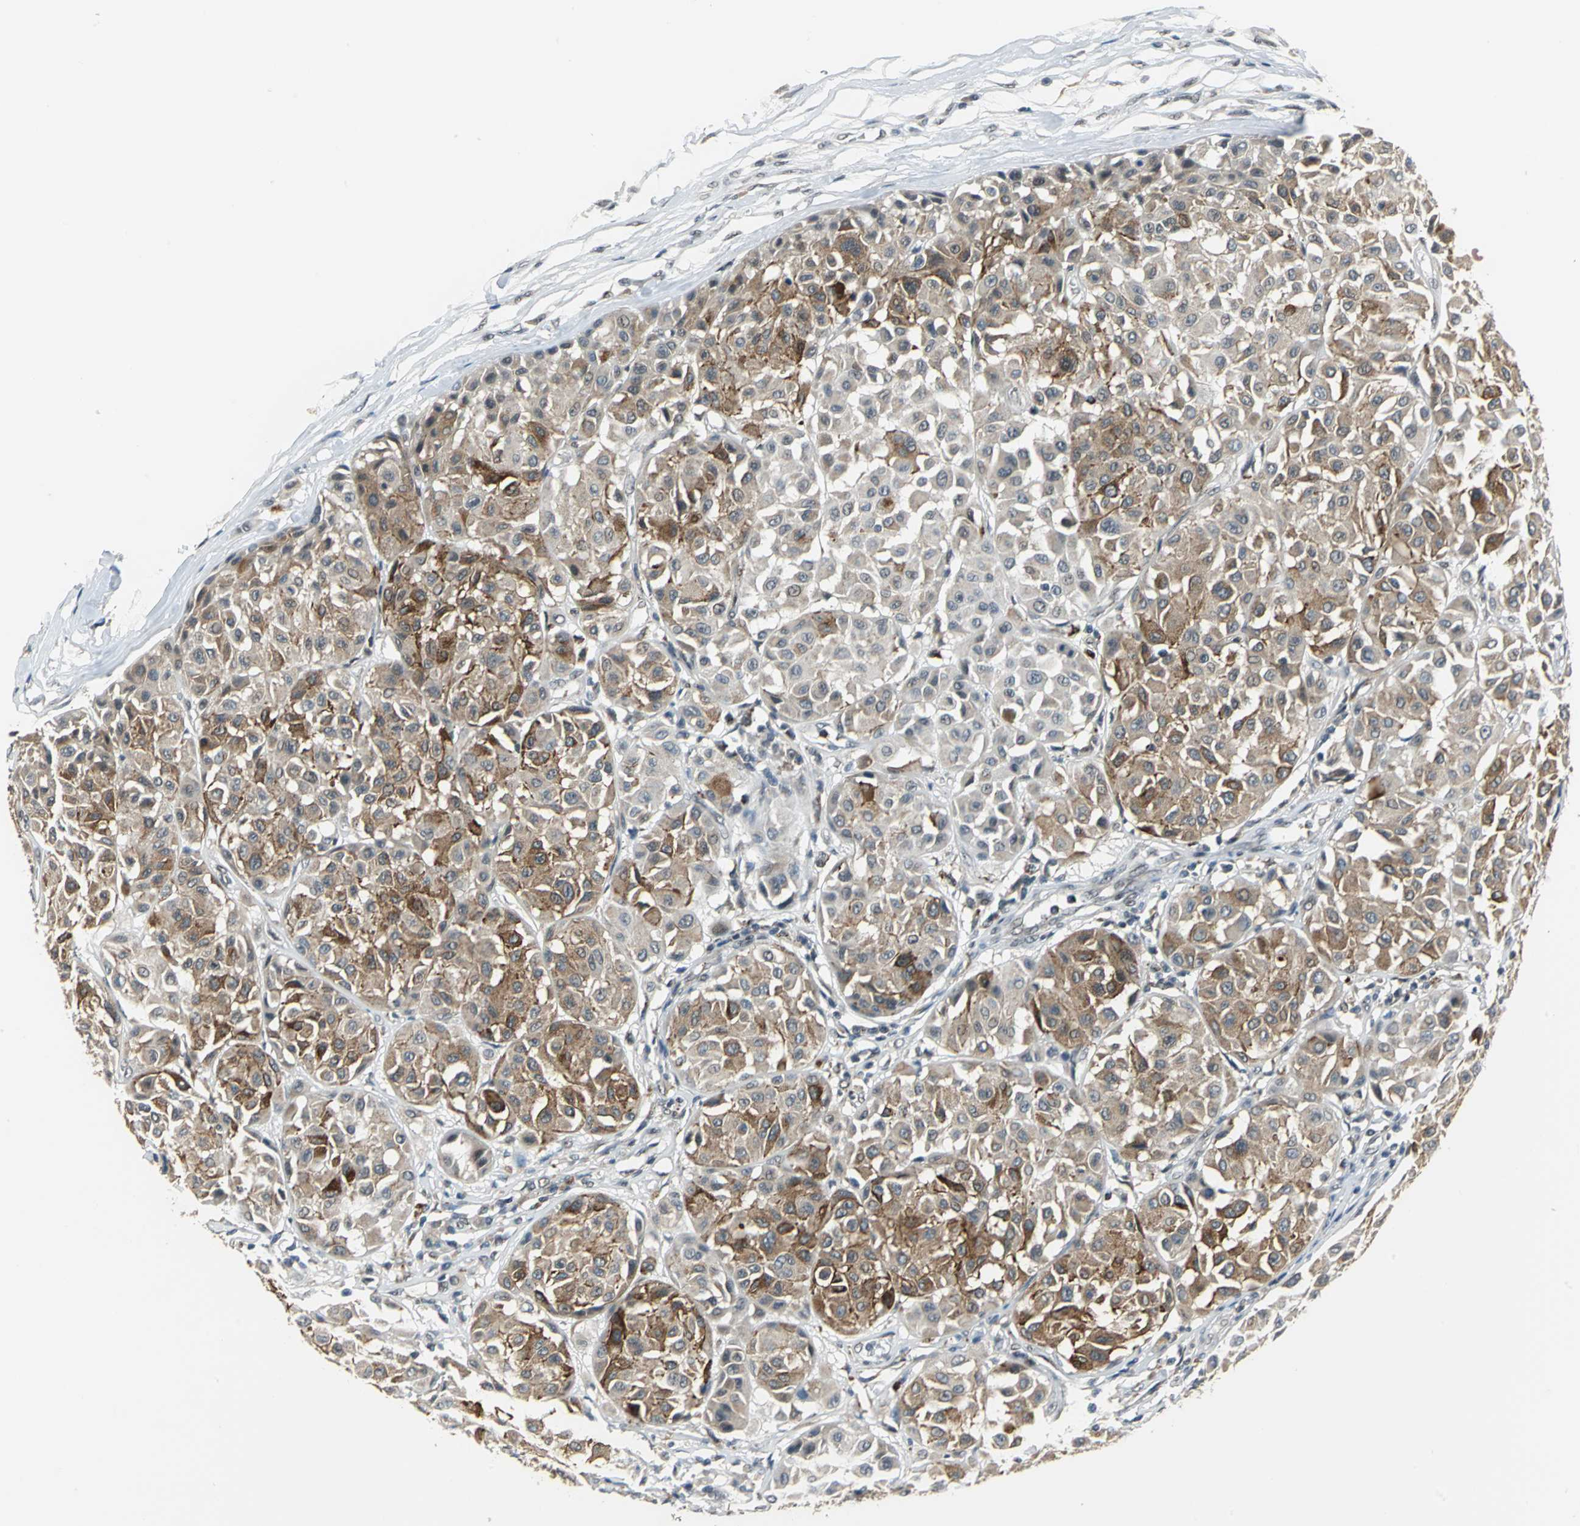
{"staining": {"intensity": "strong", "quantity": "25%-75%", "location": "cytoplasmic/membranous"}, "tissue": "melanoma", "cell_type": "Tumor cells", "image_type": "cancer", "snomed": [{"axis": "morphology", "description": "Malignant melanoma, Metastatic site"}, {"axis": "topography", "description": "Soft tissue"}], "caption": "This histopathology image shows immunohistochemistry (IHC) staining of malignant melanoma (metastatic site), with high strong cytoplasmic/membranous expression in approximately 25%-75% of tumor cells.", "gene": "ELF2", "patient": {"sex": "male", "age": 41}}